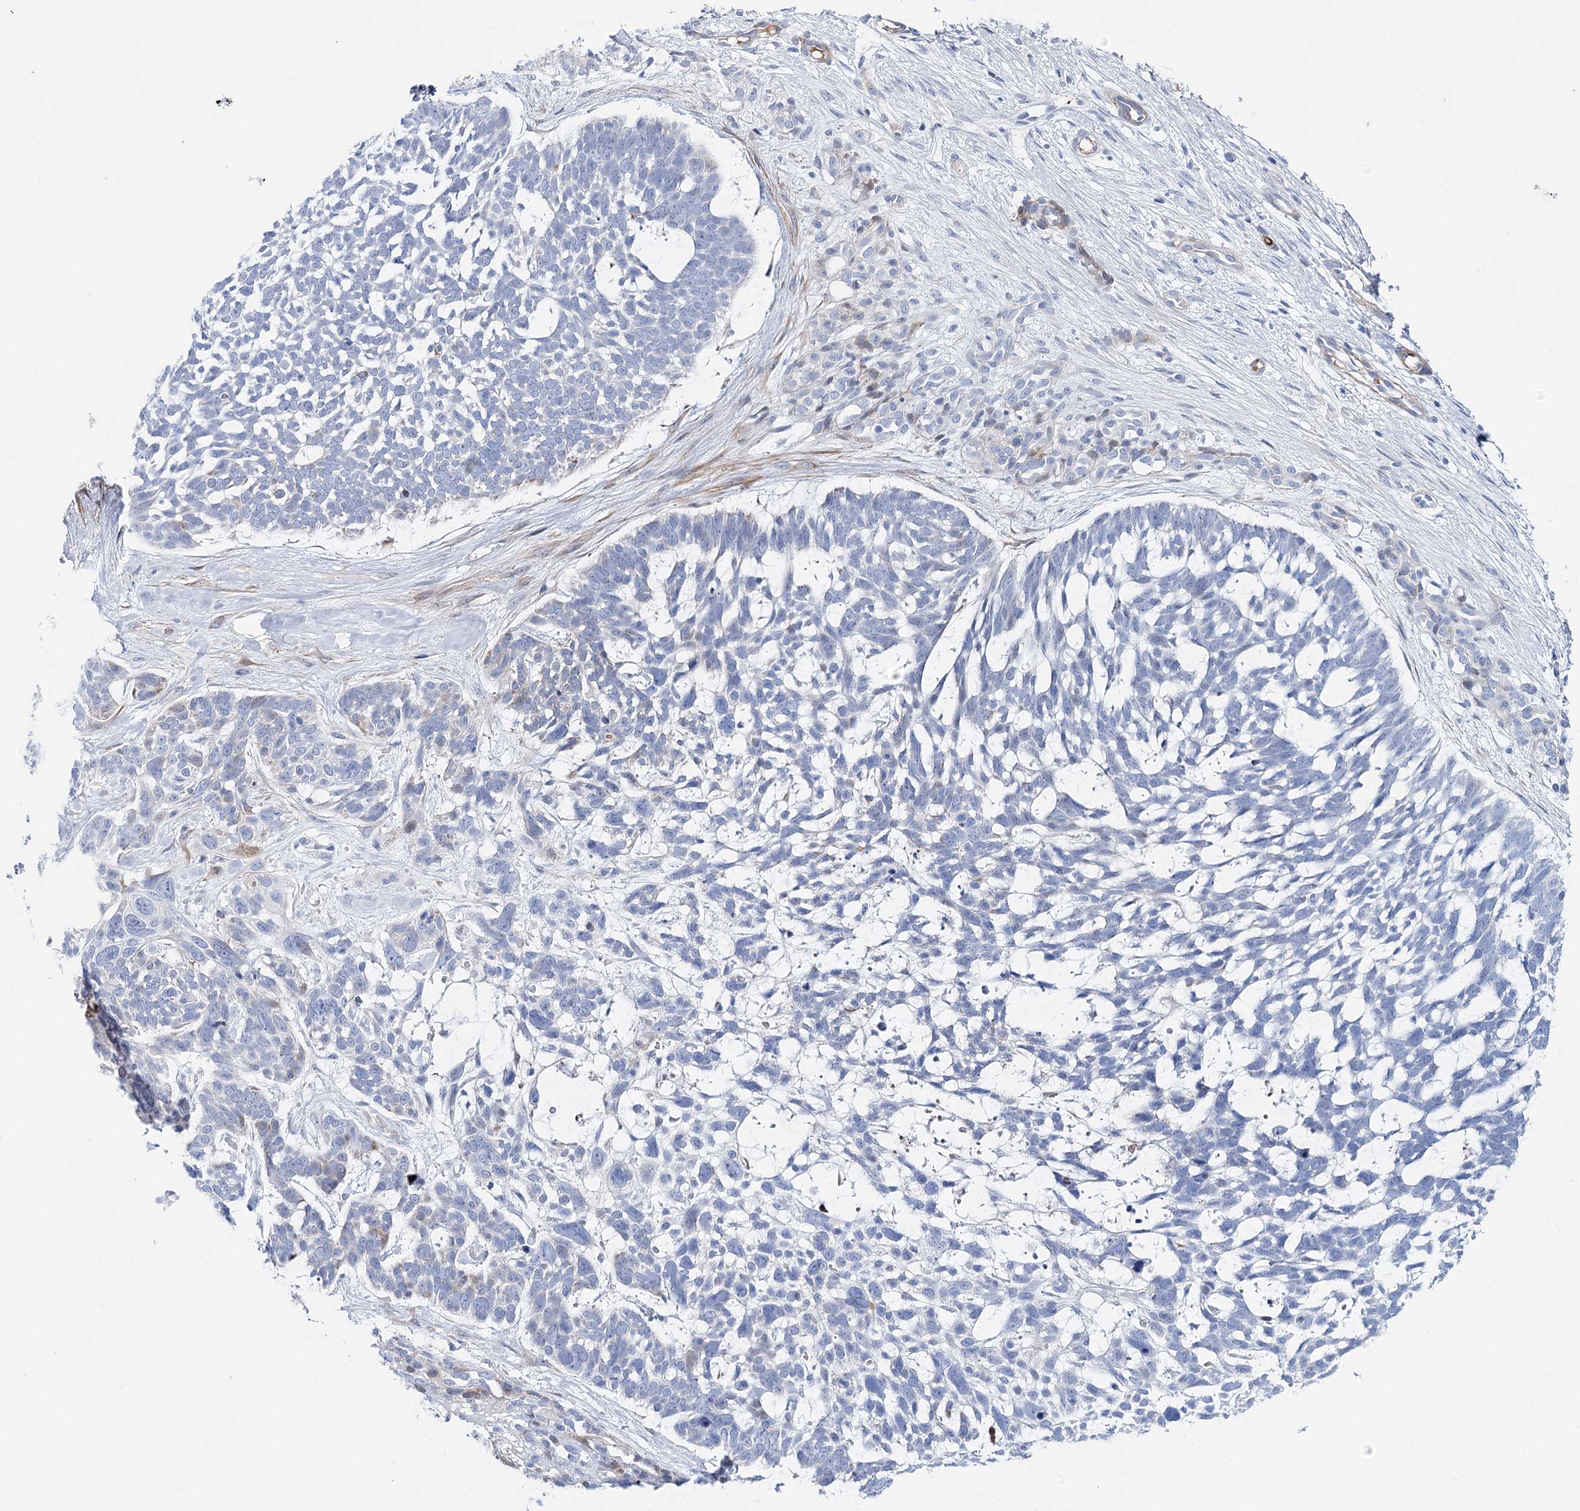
{"staining": {"intensity": "negative", "quantity": "none", "location": "none"}, "tissue": "skin cancer", "cell_type": "Tumor cells", "image_type": "cancer", "snomed": [{"axis": "morphology", "description": "Basal cell carcinoma"}, {"axis": "topography", "description": "Skin"}], "caption": "IHC photomicrograph of human skin cancer stained for a protein (brown), which exhibits no expression in tumor cells. The staining is performed using DAB (3,3'-diaminobenzidine) brown chromogen with nuclei counter-stained in using hematoxylin.", "gene": "ANKRD23", "patient": {"sex": "male", "age": 88}}